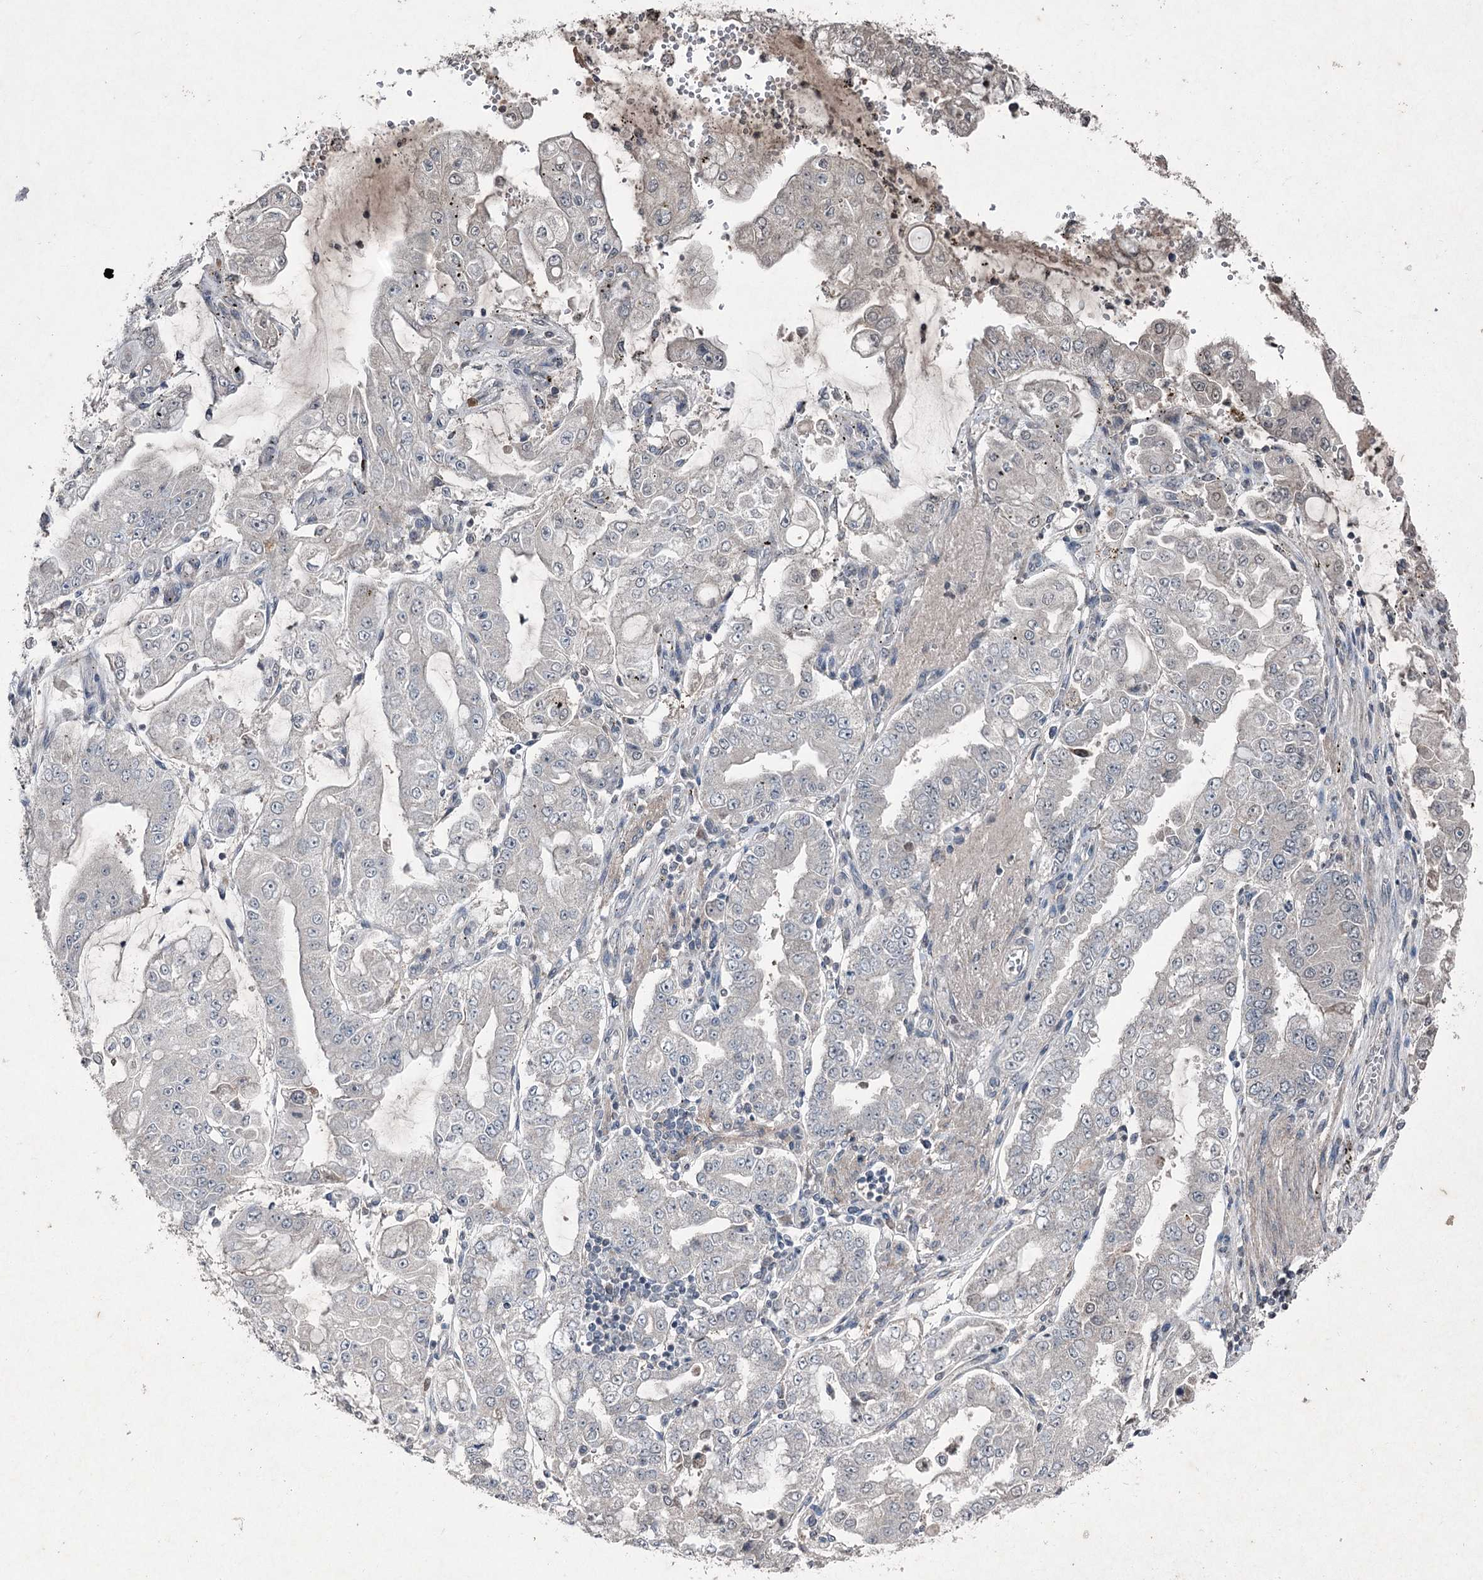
{"staining": {"intensity": "negative", "quantity": "none", "location": "none"}, "tissue": "stomach cancer", "cell_type": "Tumor cells", "image_type": "cancer", "snomed": [{"axis": "morphology", "description": "Adenocarcinoma, NOS"}, {"axis": "topography", "description": "Stomach"}], "caption": "This is an immunohistochemistry (IHC) histopathology image of human stomach cancer. There is no staining in tumor cells.", "gene": "PGLYRP2", "patient": {"sex": "male", "age": 76}}